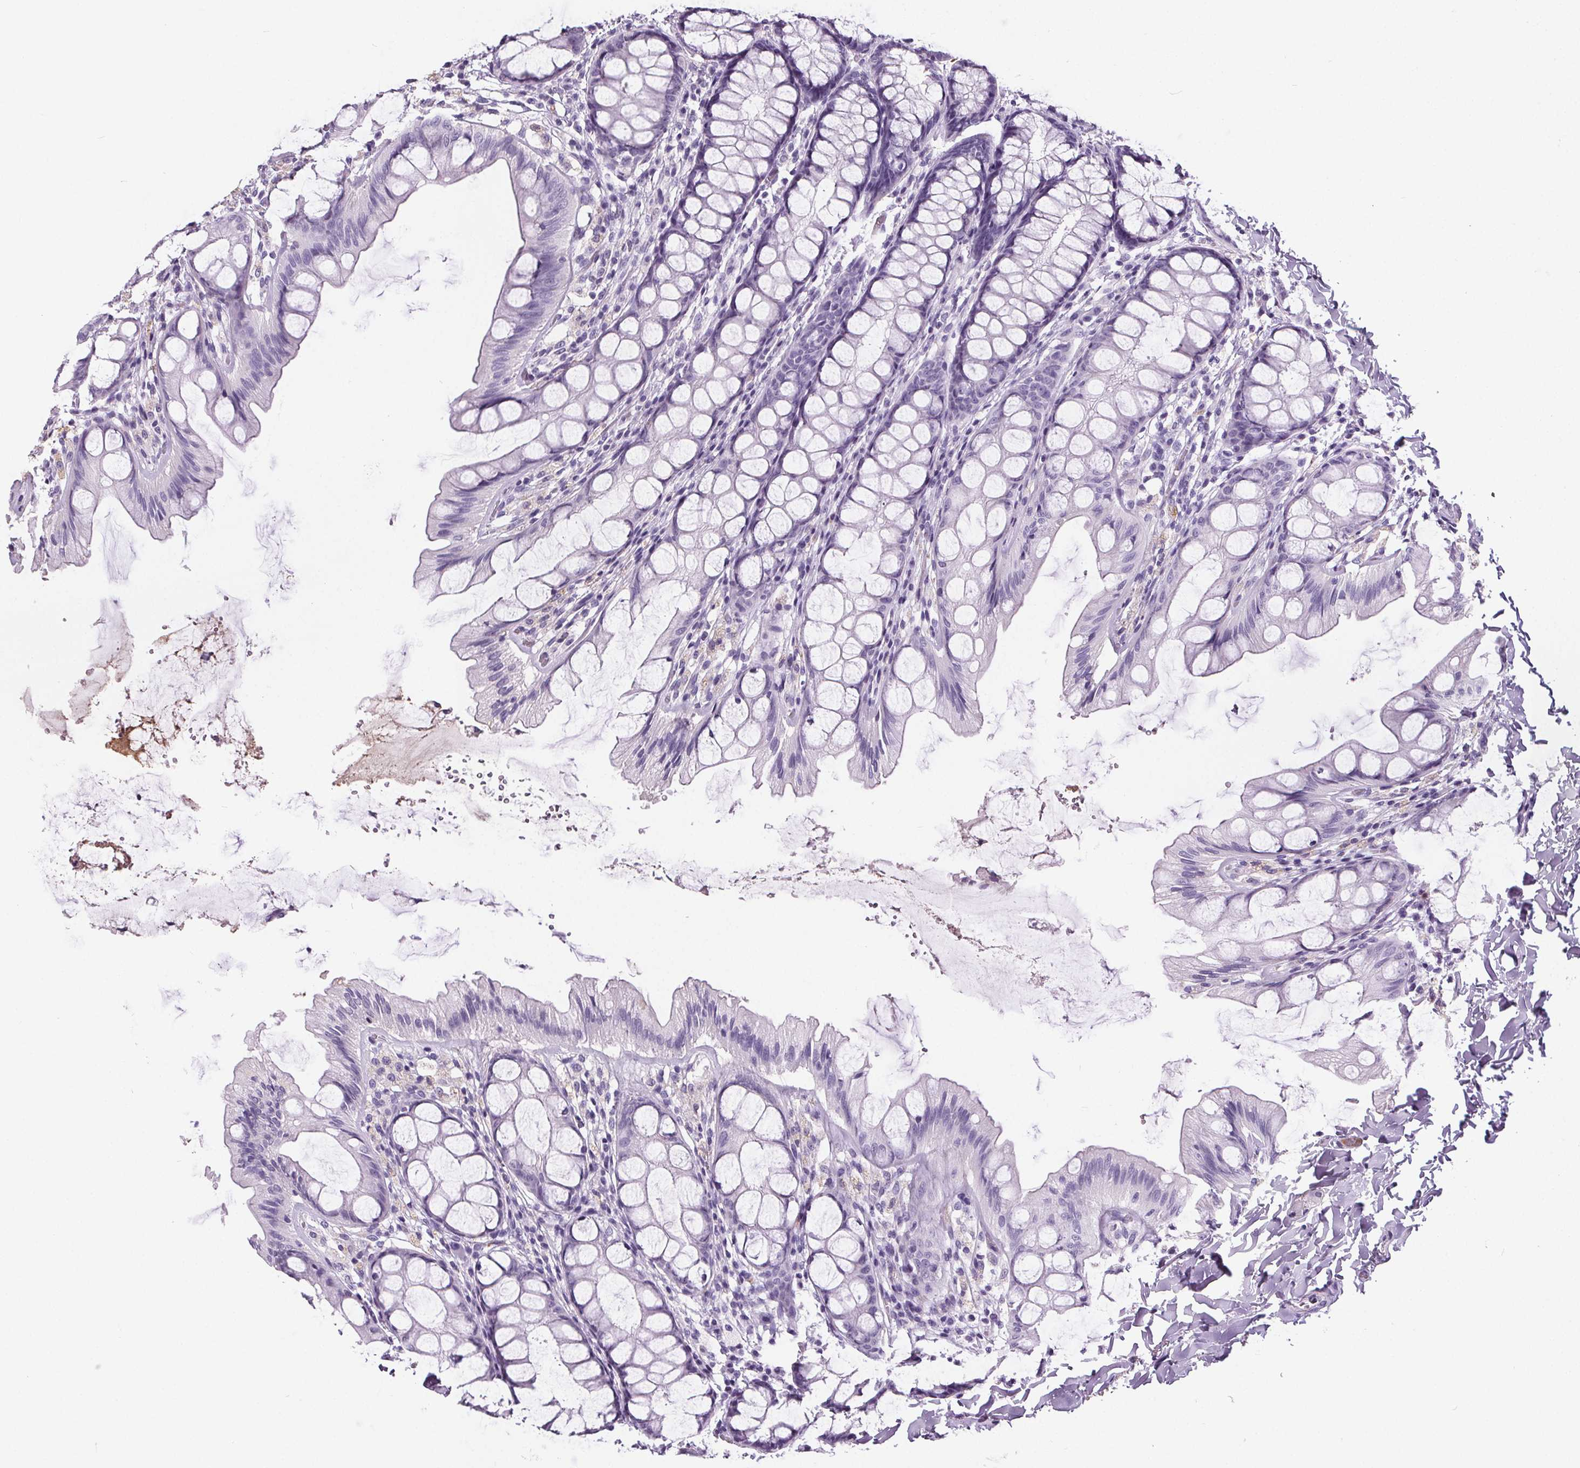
{"staining": {"intensity": "negative", "quantity": "none", "location": "none"}, "tissue": "colon", "cell_type": "Endothelial cells", "image_type": "normal", "snomed": [{"axis": "morphology", "description": "Normal tissue, NOS"}, {"axis": "topography", "description": "Colon"}], "caption": "DAB (3,3'-diaminobenzidine) immunohistochemical staining of normal colon shows no significant expression in endothelial cells.", "gene": "CD5L", "patient": {"sex": "male", "age": 47}}